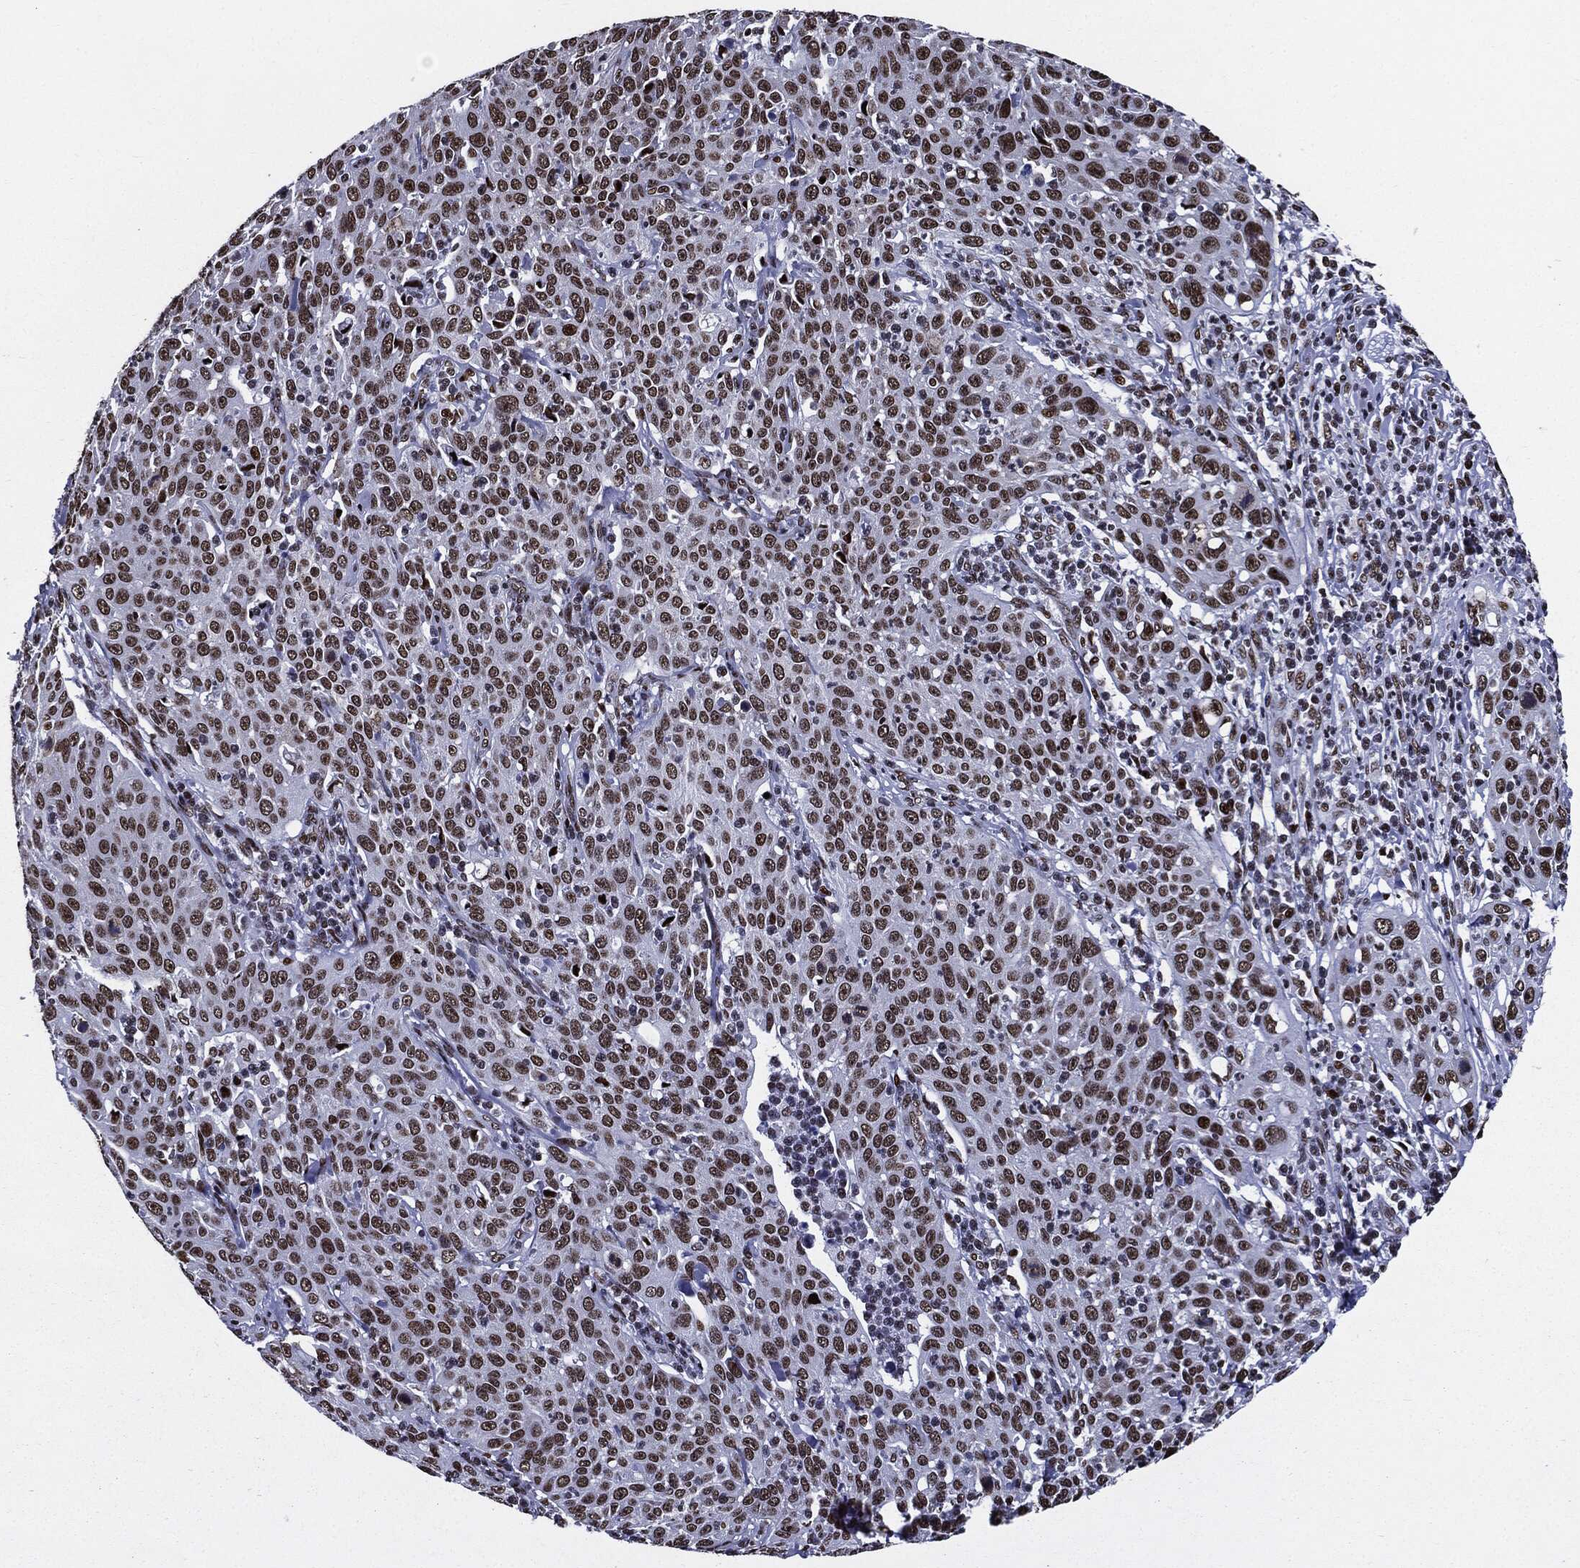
{"staining": {"intensity": "strong", "quantity": ">75%", "location": "nuclear"}, "tissue": "cervical cancer", "cell_type": "Tumor cells", "image_type": "cancer", "snomed": [{"axis": "morphology", "description": "Squamous cell carcinoma, NOS"}, {"axis": "topography", "description": "Cervix"}], "caption": "Squamous cell carcinoma (cervical) stained with a brown dye displays strong nuclear positive staining in about >75% of tumor cells.", "gene": "ZFP91", "patient": {"sex": "female", "age": 26}}